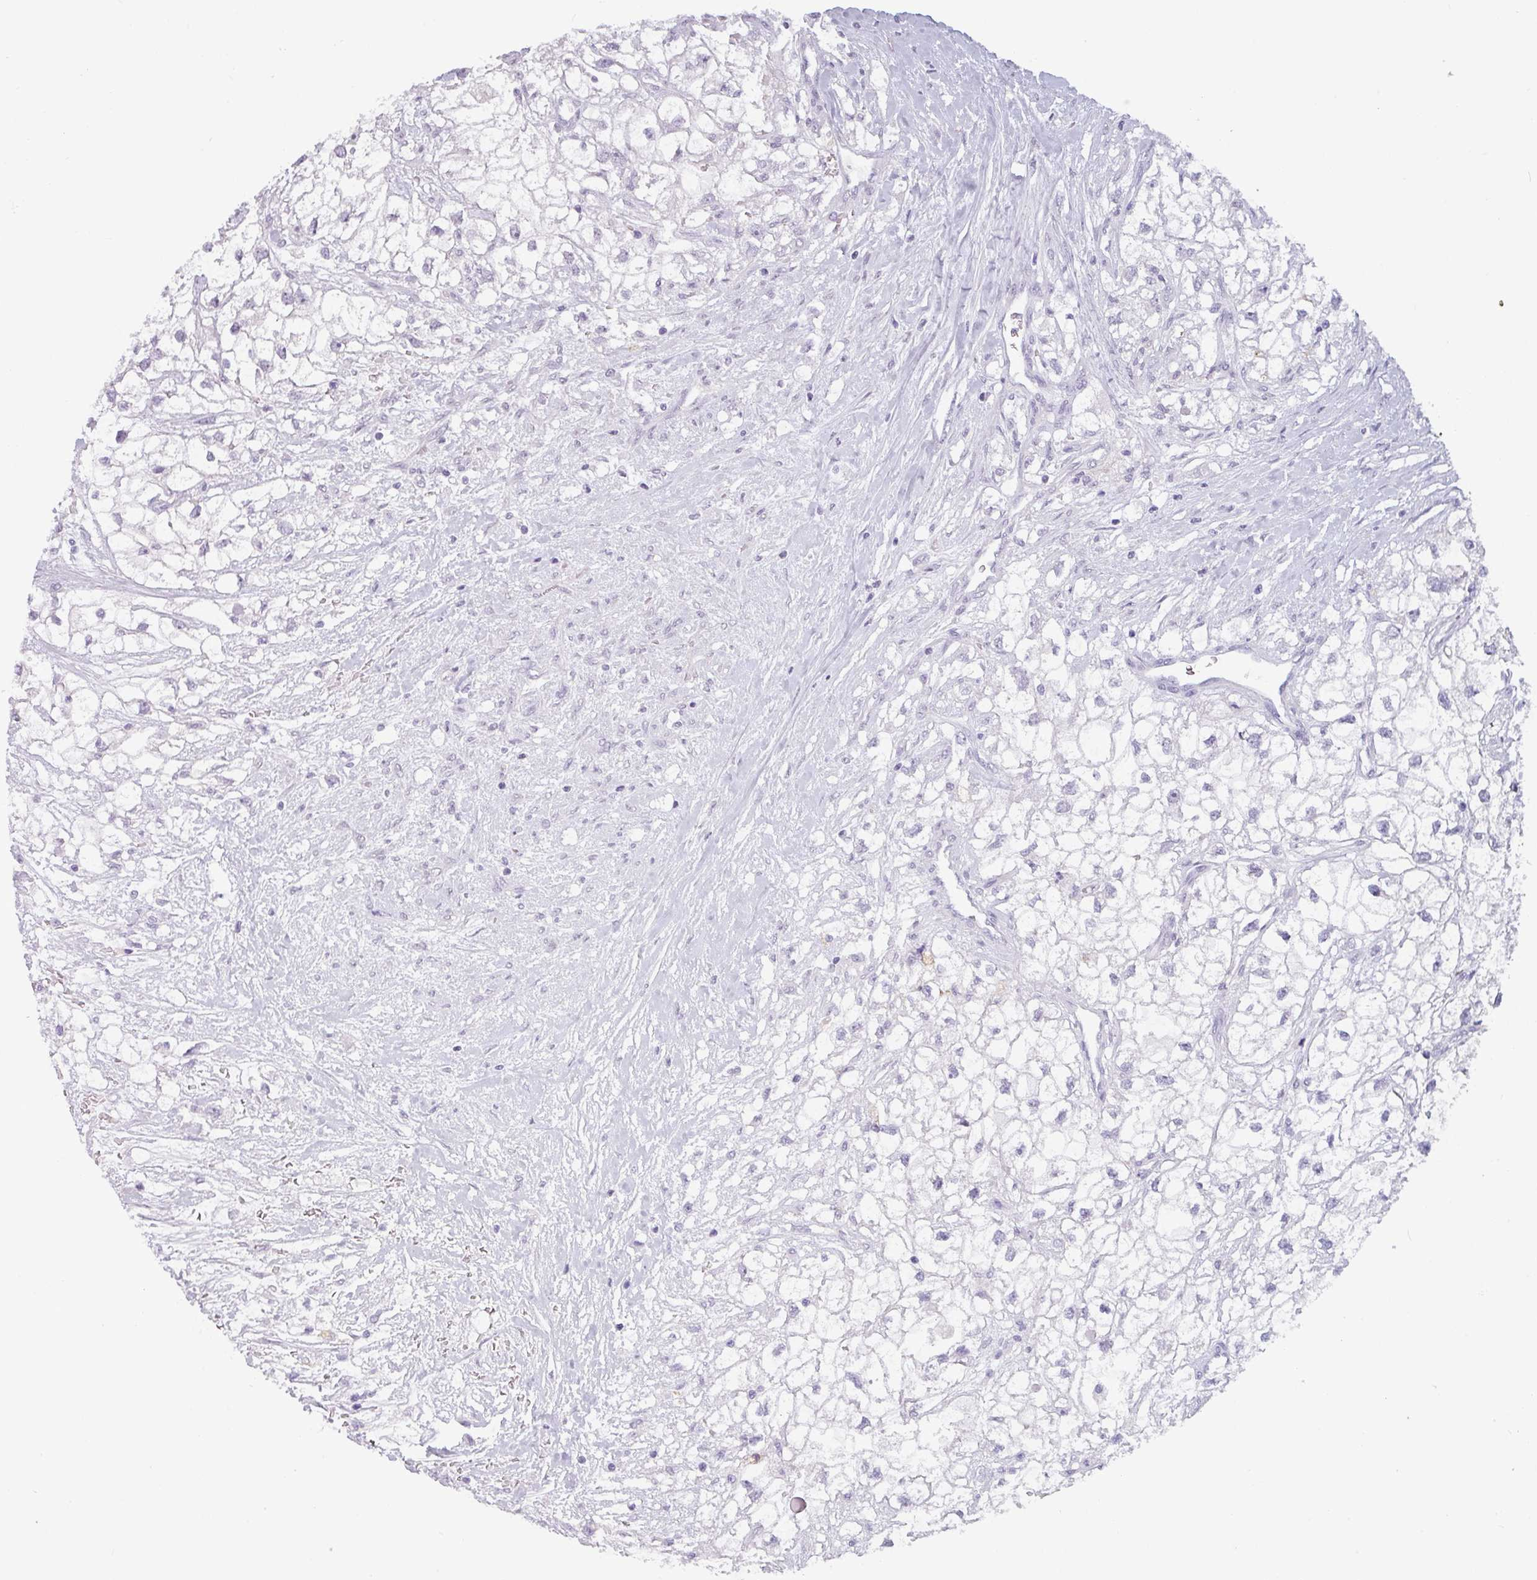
{"staining": {"intensity": "negative", "quantity": "none", "location": "none"}, "tissue": "renal cancer", "cell_type": "Tumor cells", "image_type": "cancer", "snomed": [{"axis": "morphology", "description": "Adenocarcinoma, NOS"}, {"axis": "topography", "description": "Kidney"}], "caption": "Human adenocarcinoma (renal) stained for a protein using immunohistochemistry (IHC) exhibits no expression in tumor cells.", "gene": "SLC26A9", "patient": {"sex": "male", "age": 59}}